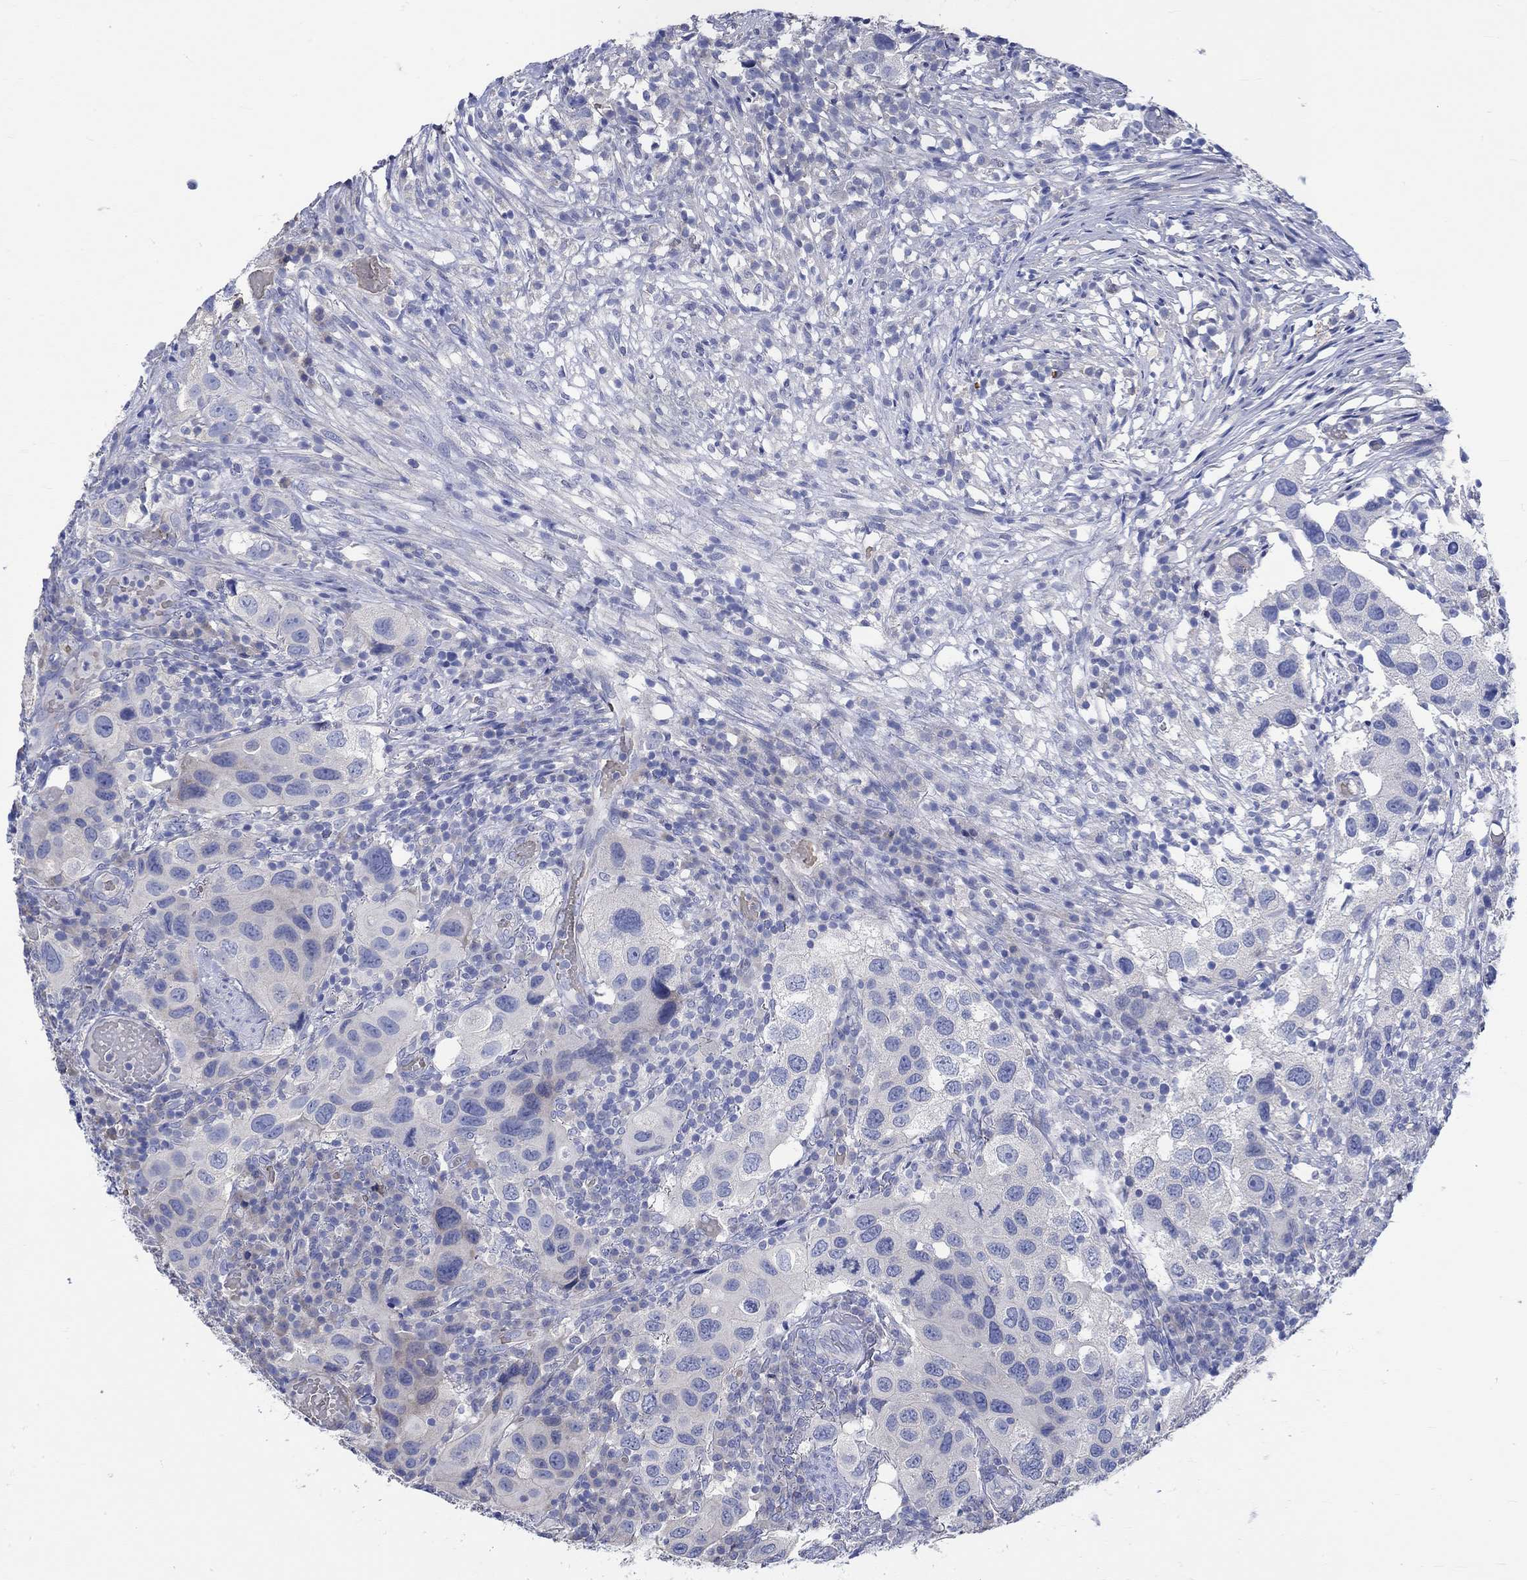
{"staining": {"intensity": "negative", "quantity": "none", "location": "none"}, "tissue": "urothelial cancer", "cell_type": "Tumor cells", "image_type": "cancer", "snomed": [{"axis": "morphology", "description": "Urothelial carcinoma, High grade"}, {"axis": "topography", "description": "Urinary bladder"}], "caption": "This is a photomicrograph of immunohistochemistry staining of urothelial carcinoma (high-grade), which shows no staining in tumor cells. (DAB (3,3'-diaminobenzidine) immunohistochemistry visualized using brightfield microscopy, high magnification).", "gene": "KCNA1", "patient": {"sex": "male", "age": 79}}